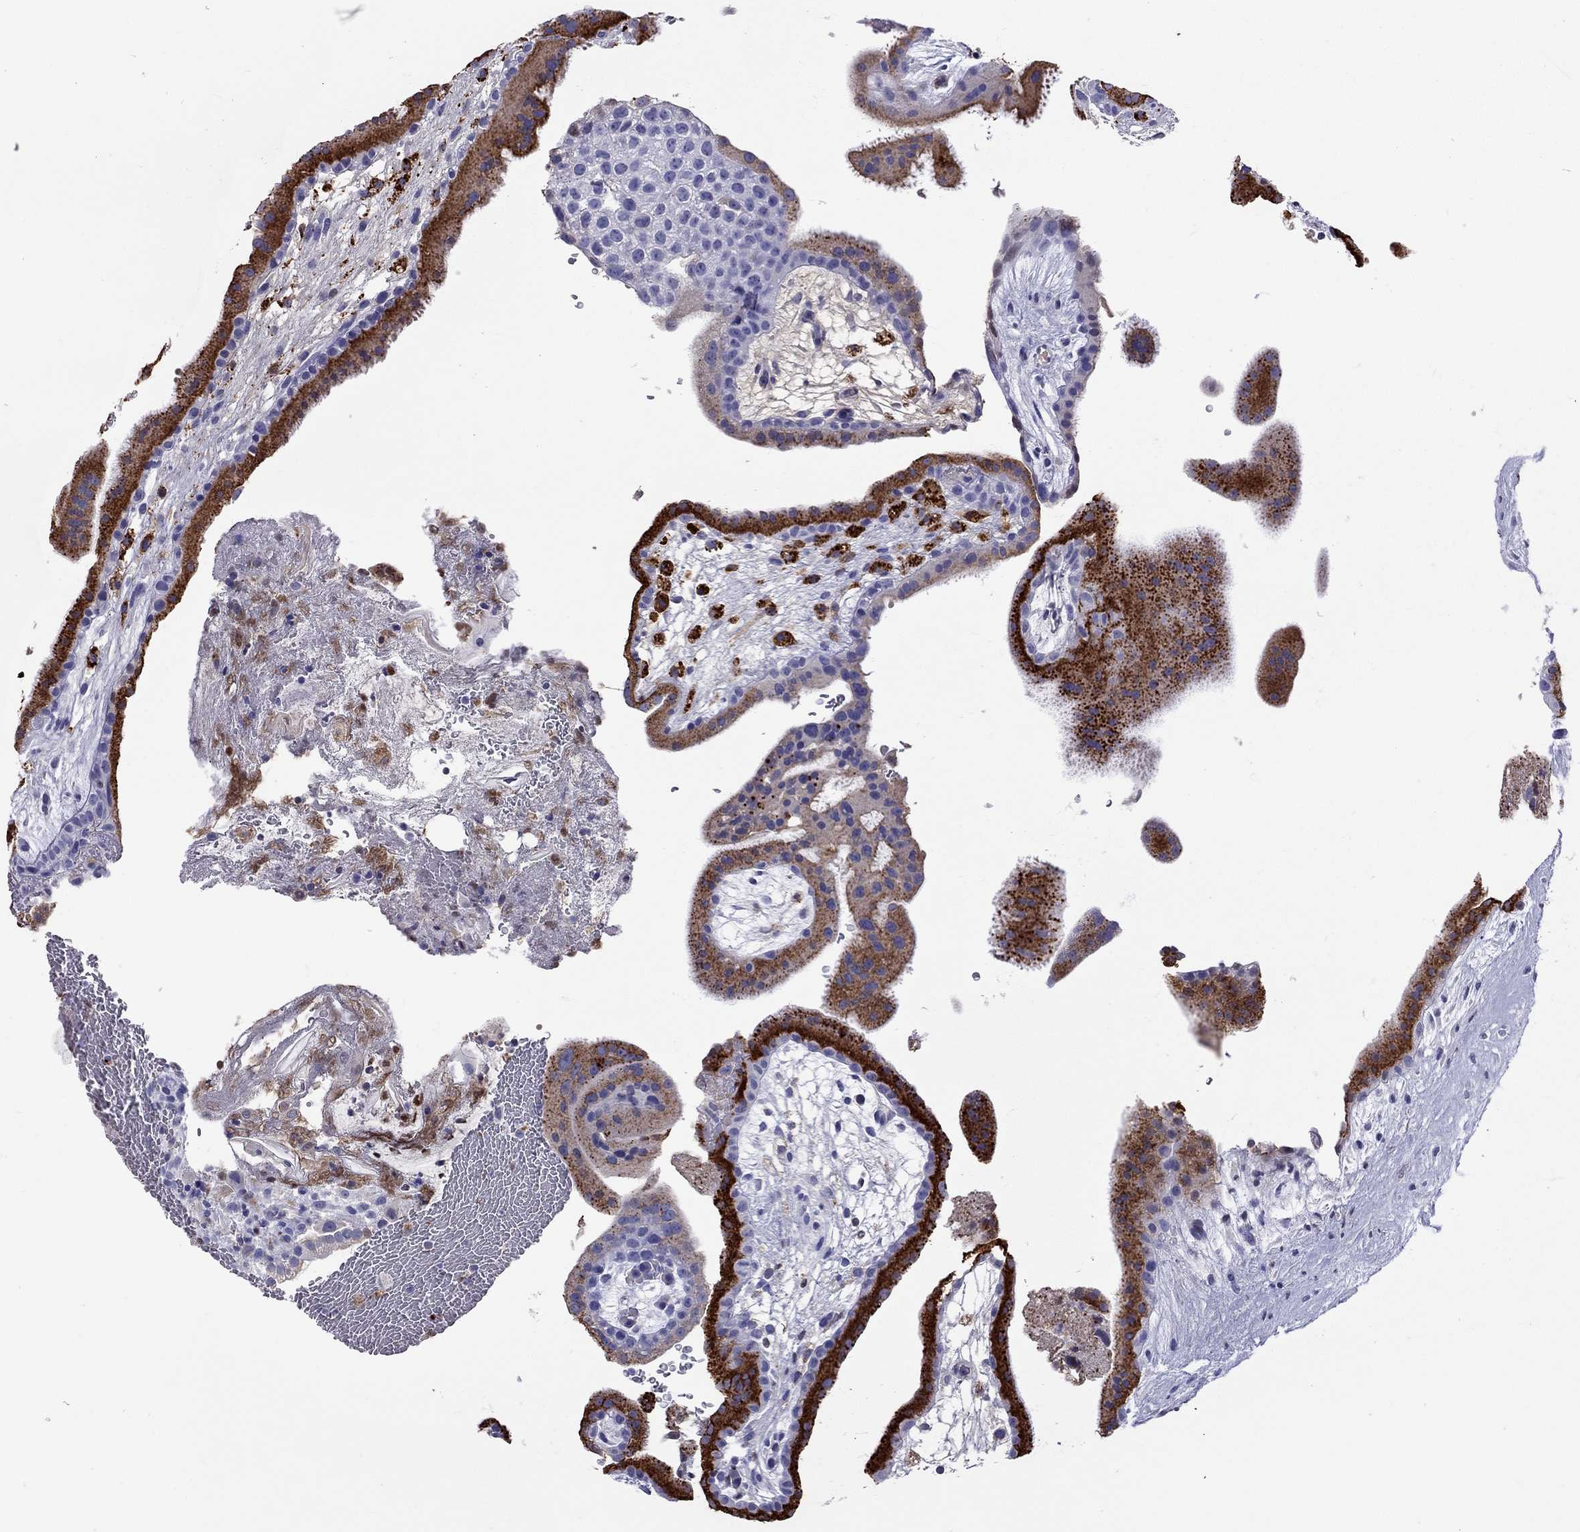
{"staining": {"intensity": "strong", "quantity": "<25%", "location": "cytoplasmic/membranous"}, "tissue": "placenta", "cell_type": "Trophoblastic cells", "image_type": "normal", "snomed": [{"axis": "morphology", "description": "Normal tissue, NOS"}, {"axis": "topography", "description": "Placenta"}], "caption": "This micrograph demonstrates unremarkable placenta stained with immunohistochemistry to label a protein in brown. The cytoplasmic/membranous of trophoblastic cells show strong positivity for the protein. Nuclei are counter-stained blue.", "gene": "SERPINA3", "patient": {"sex": "female", "age": 19}}